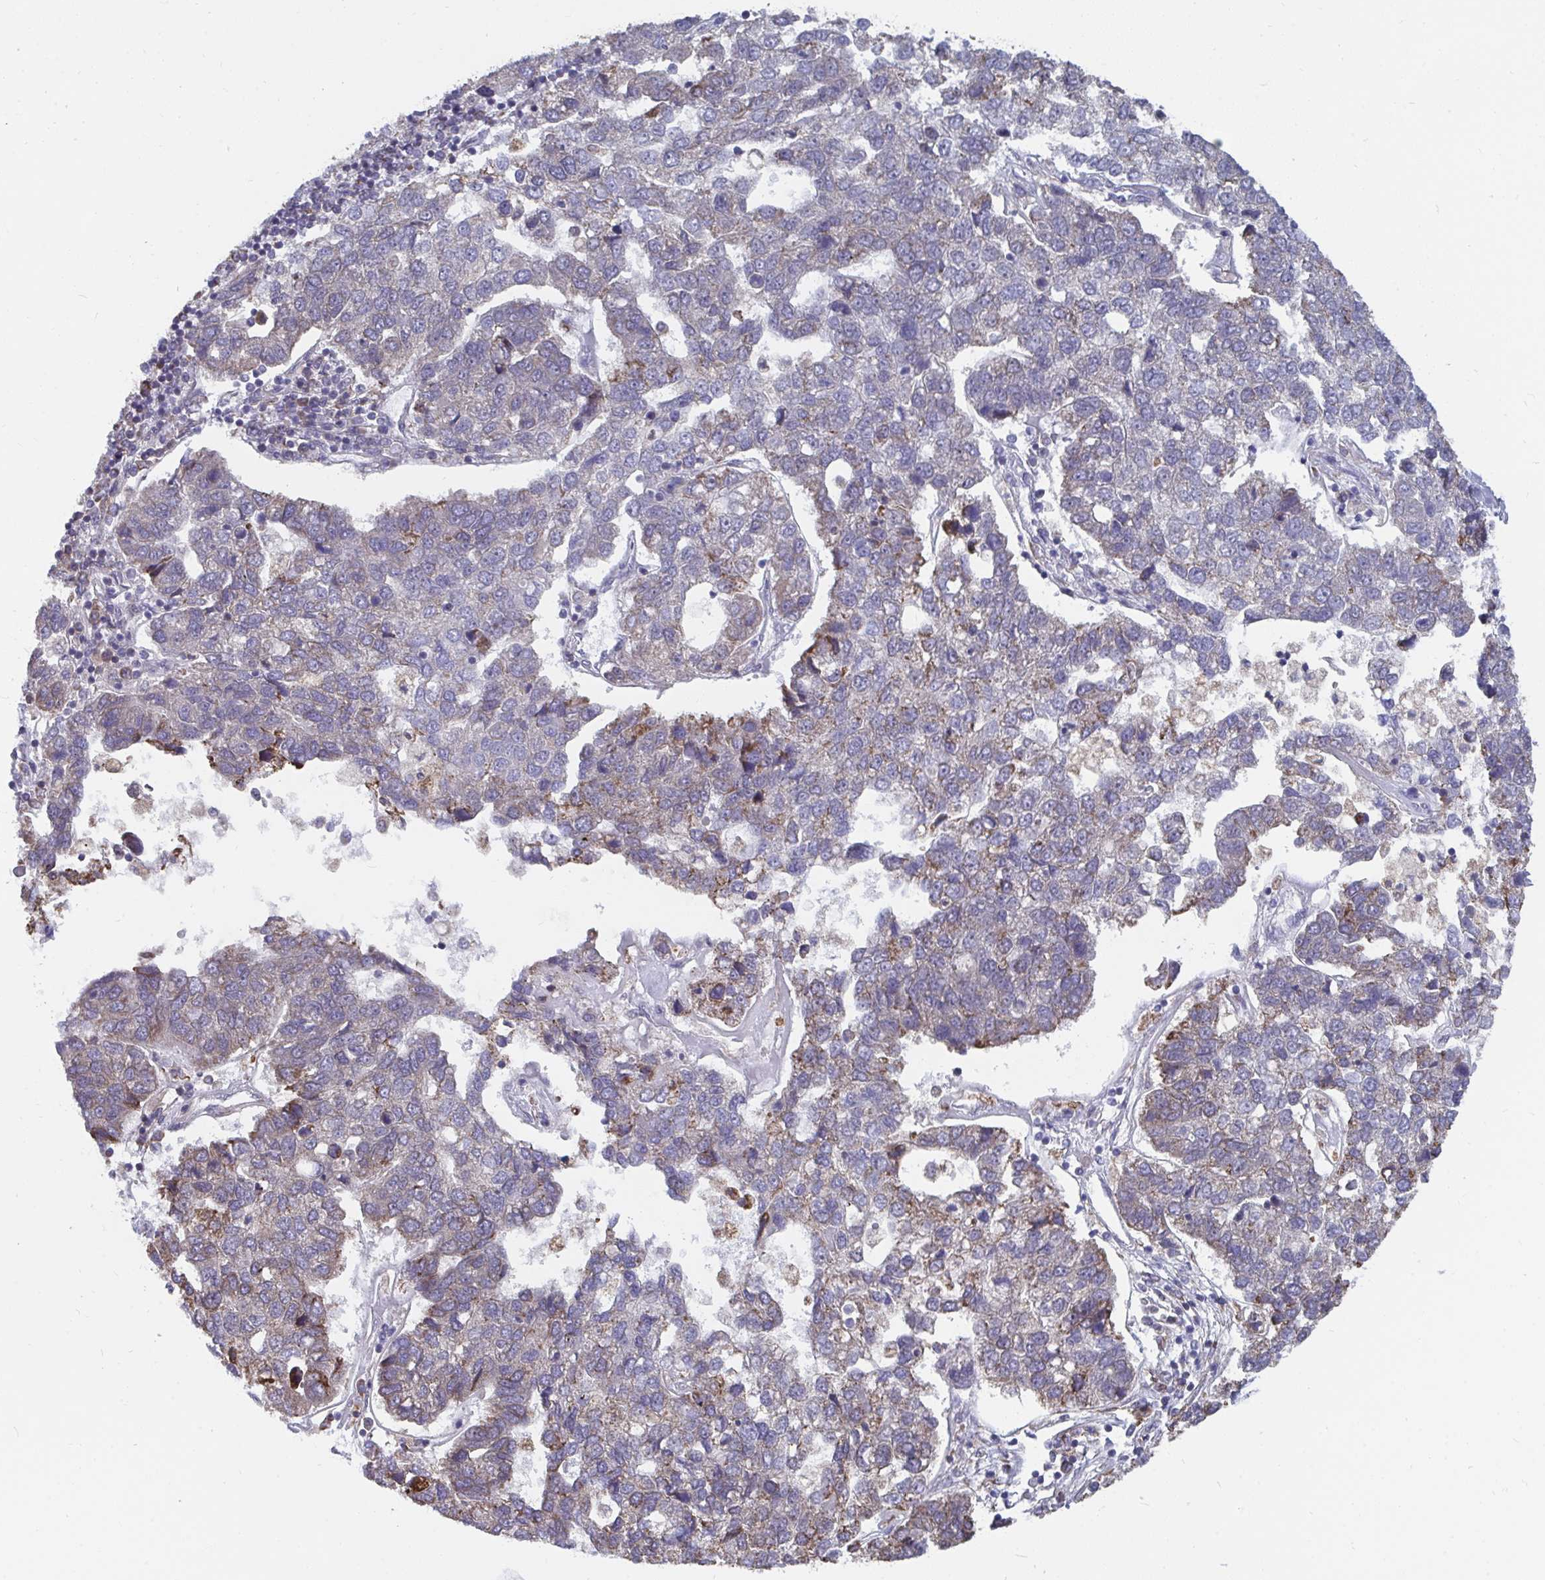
{"staining": {"intensity": "negative", "quantity": "none", "location": "none"}, "tissue": "pancreatic cancer", "cell_type": "Tumor cells", "image_type": "cancer", "snomed": [{"axis": "morphology", "description": "Adenocarcinoma, NOS"}, {"axis": "topography", "description": "Pancreas"}], "caption": "This is an immunohistochemistry histopathology image of adenocarcinoma (pancreatic). There is no staining in tumor cells.", "gene": "ELAVL1", "patient": {"sex": "female", "age": 61}}